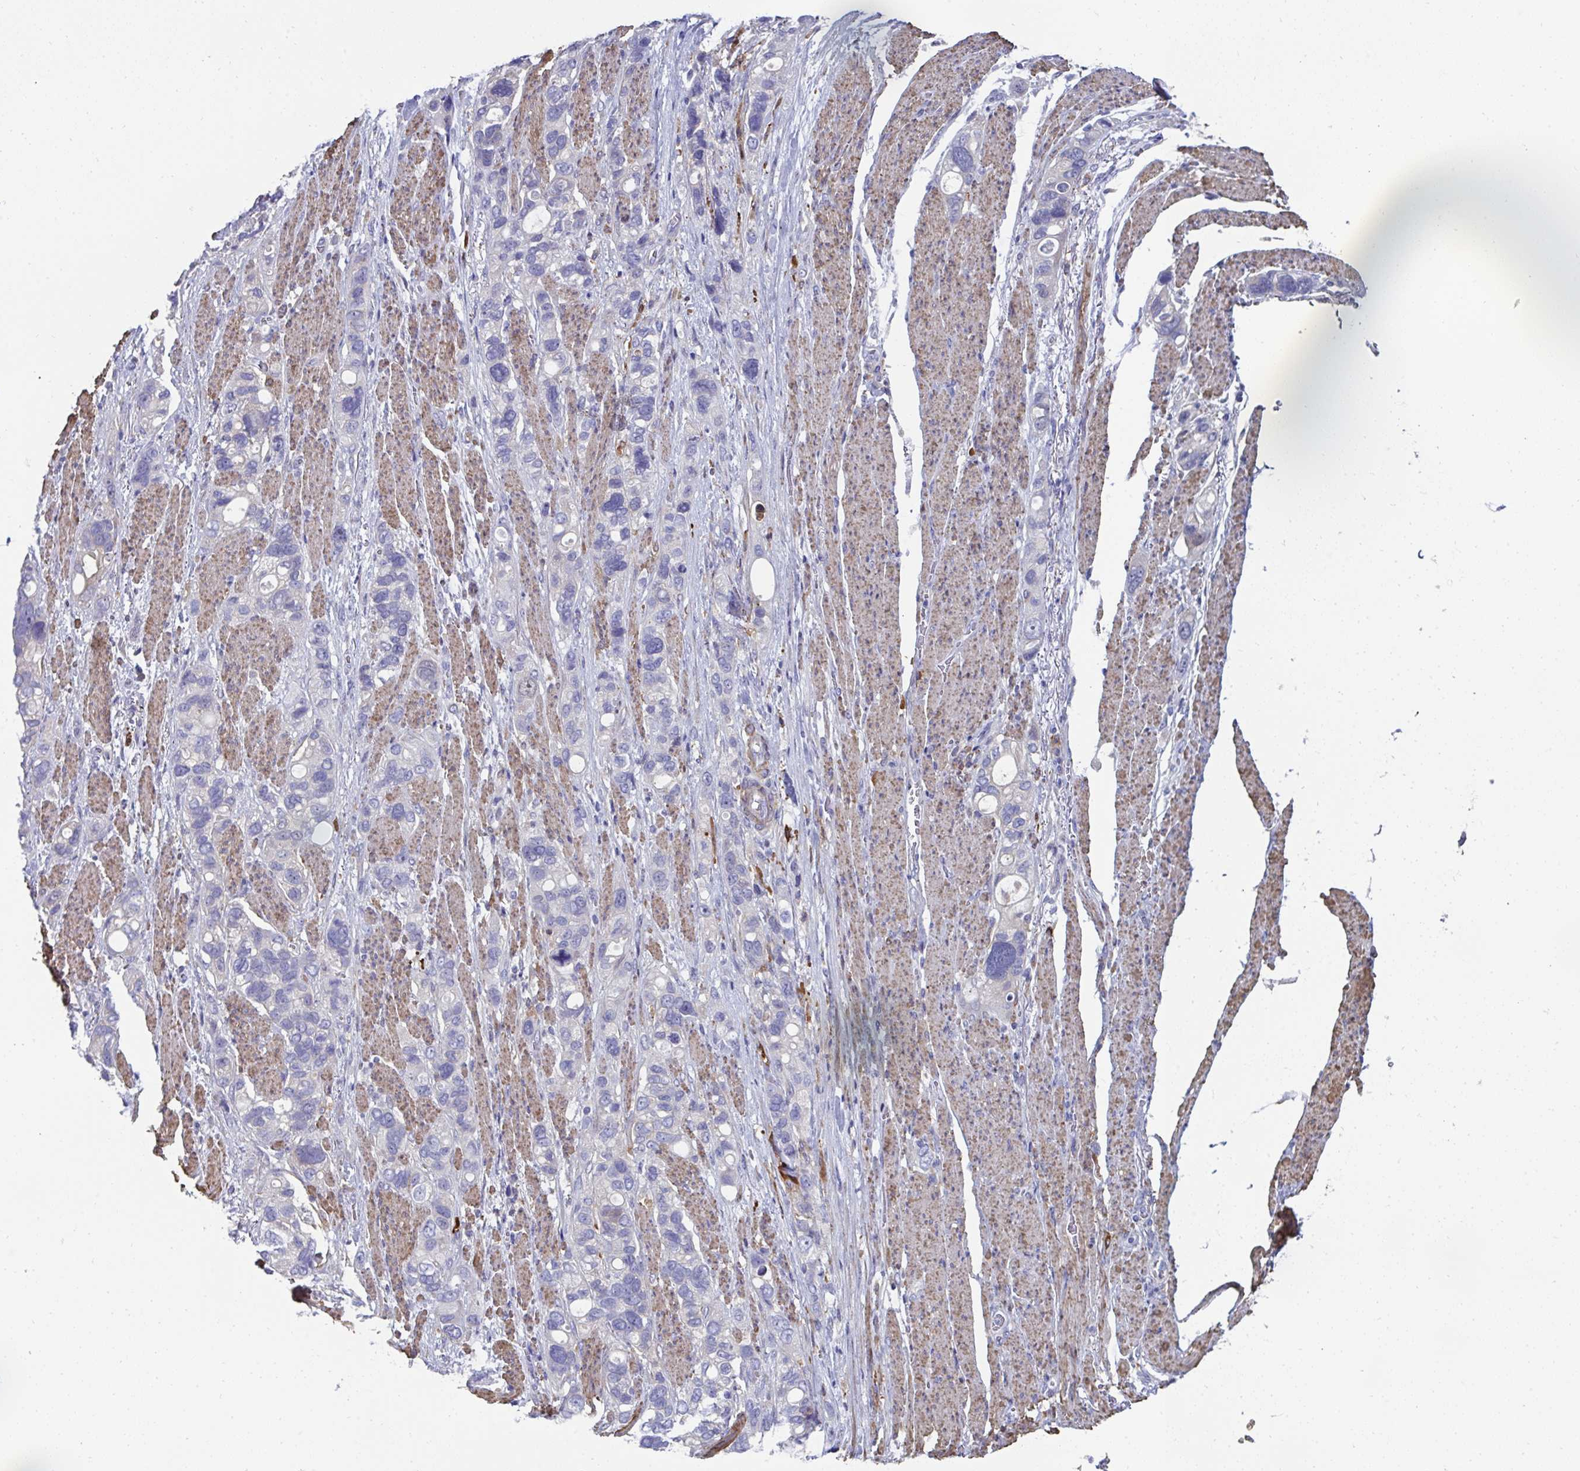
{"staining": {"intensity": "negative", "quantity": "none", "location": "none"}, "tissue": "stomach cancer", "cell_type": "Tumor cells", "image_type": "cancer", "snomed": [{"axis": "morphology", "description": "Adenocarcinoma, NOS"}, {"axis": "topography", "description": "Stomach, upper"}], "caption": "Photomicrograph shows no significant protein expression in tumor cells of stomach adenocarcinoma. Nuclei are stained in blue.", "gene": "FBXL13", "patient": {"sex": "female", "age": 81}}